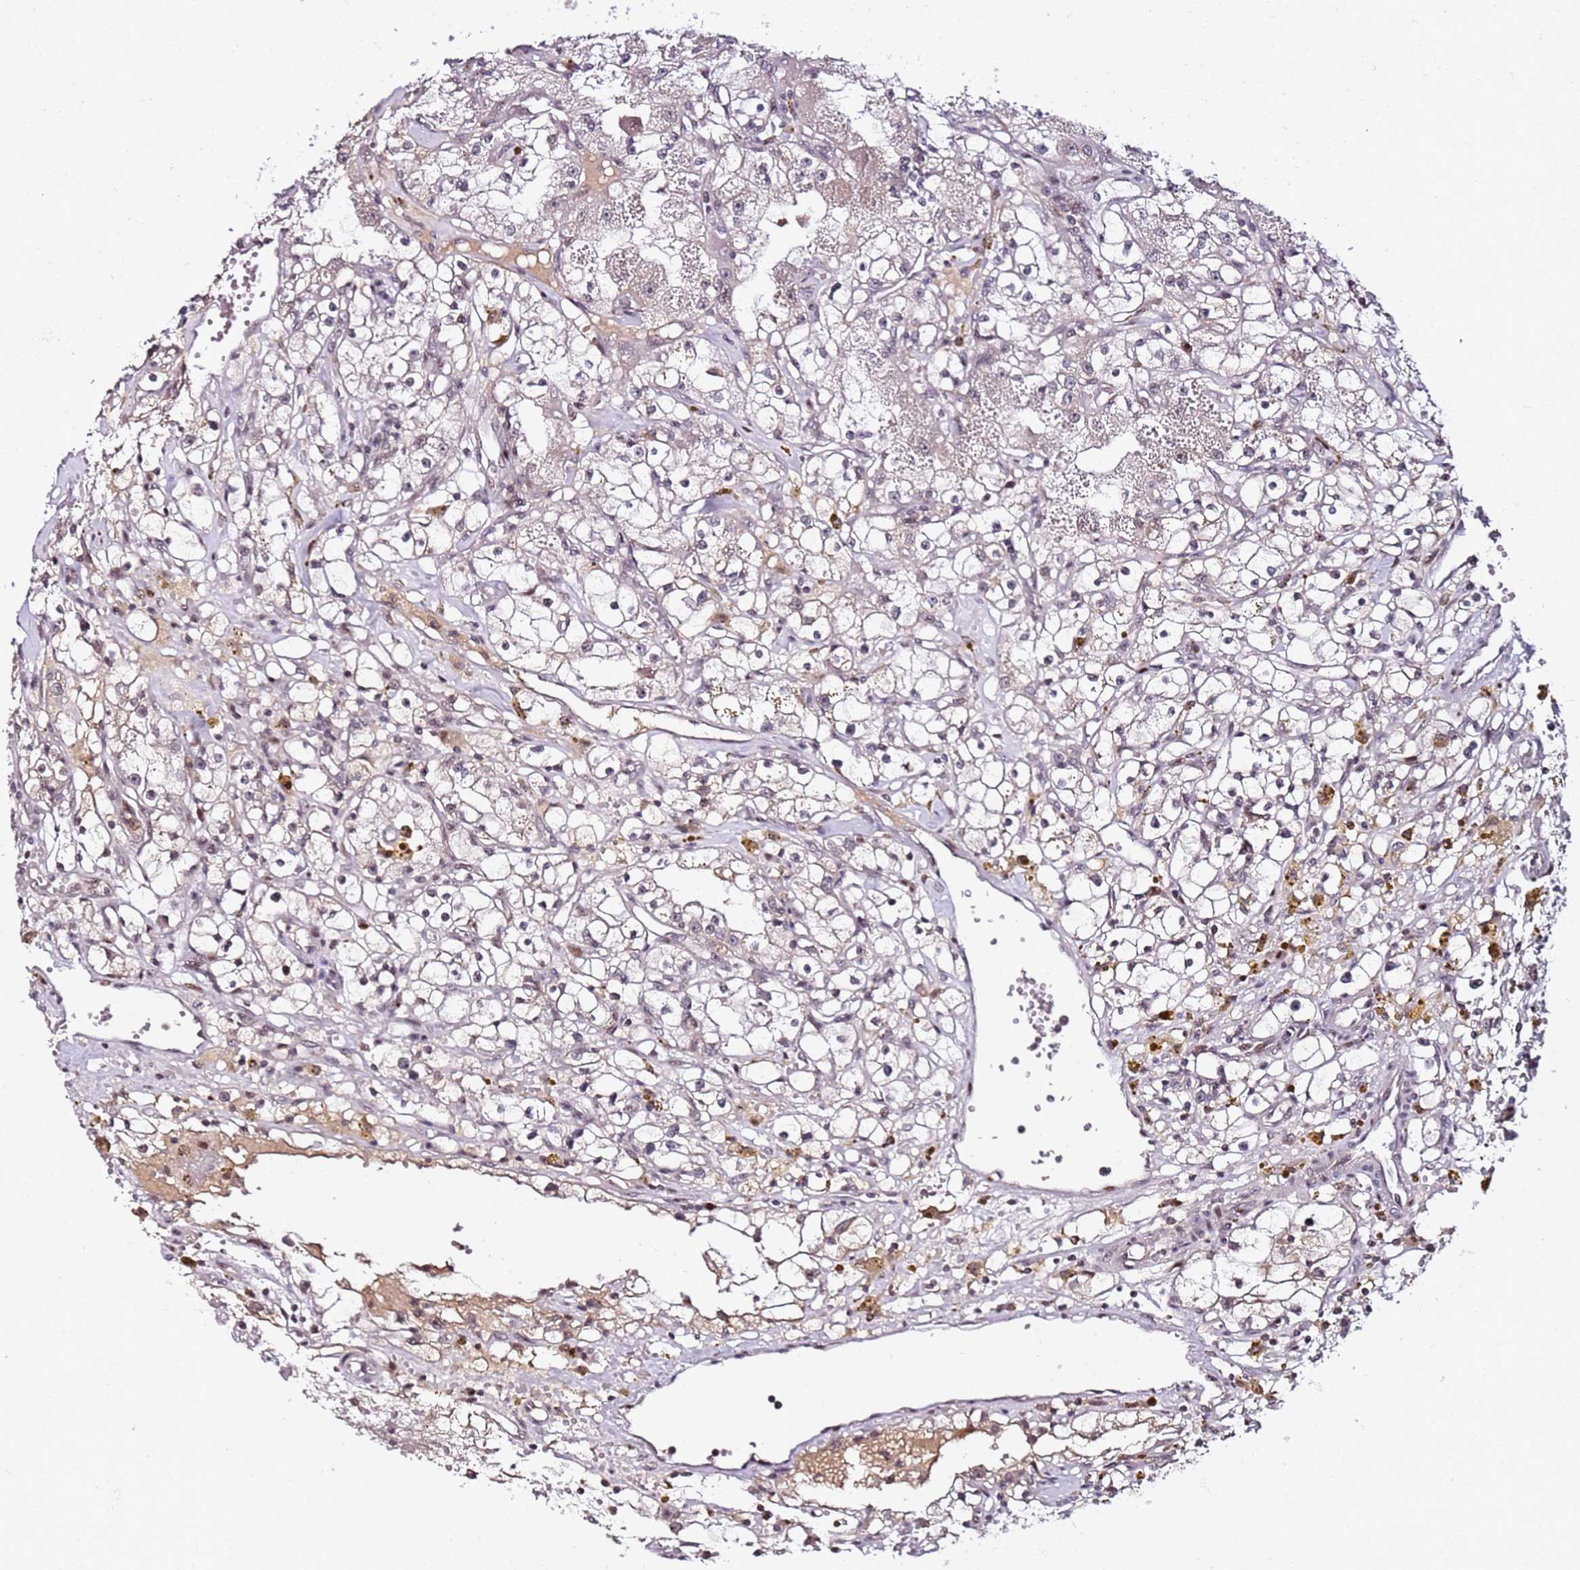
{"staining": {"intensity": "negative", "quantity": "none", "location": "none"}, "tissue": "renal cancer", "cell_type": "Tumor cells", "image_type": "cancer", "snomed": [{"axis": "morphology", "description": "Adenocarcinoma, NOS"}, {"axis": "topography", "description": "Kidney"}], "caption": "DAB (3,3'-diaminobenzidine) immunohistochemical staining of human renal cancer (adenocarcinoma) shows no significant staining in tumor cells.", "gene": "FCF1", "patient": {"sex": "male", "age": 56}}